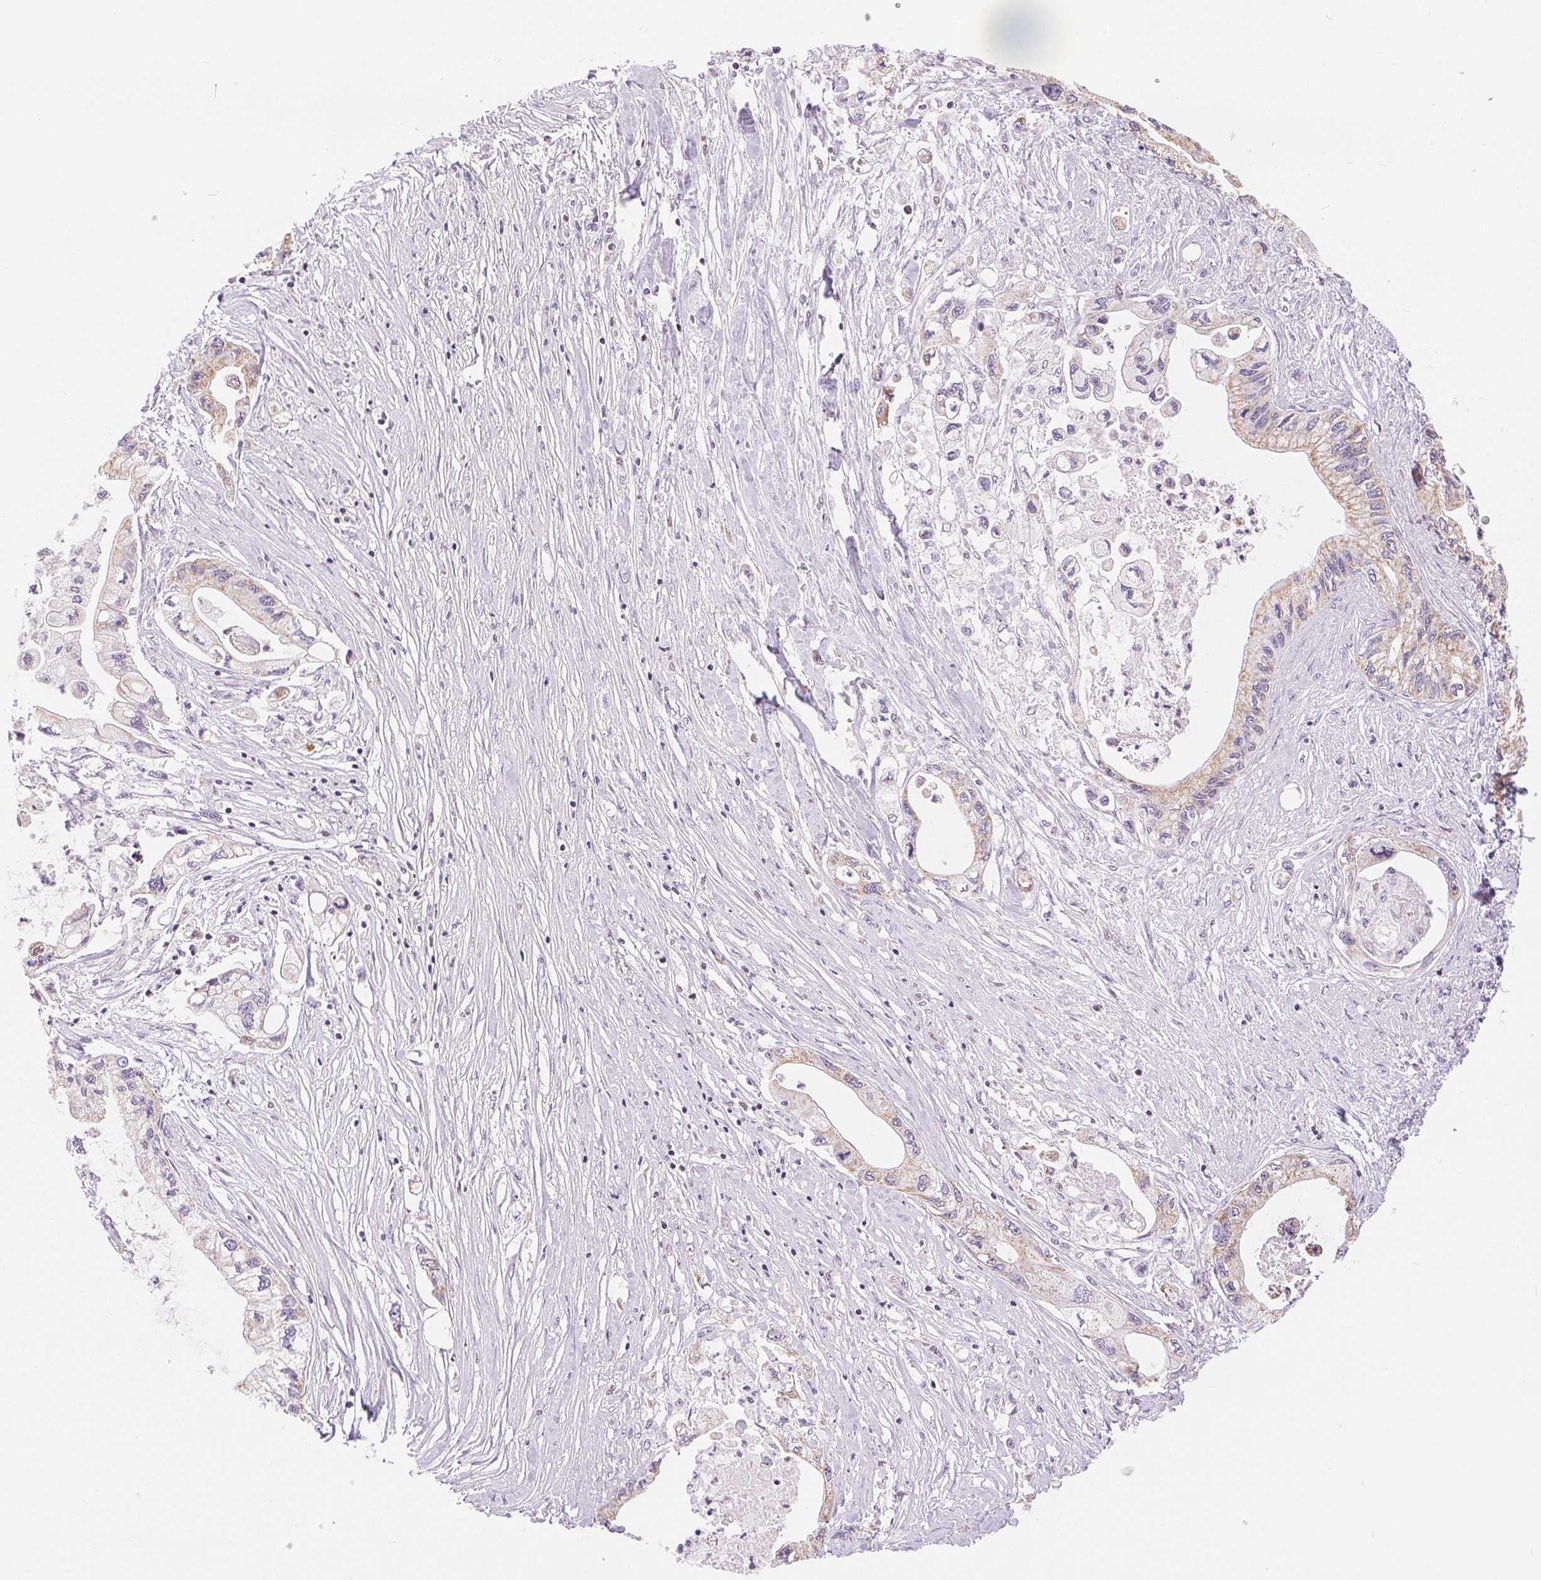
{"staining": {"intensity": "weak", "quantity": "<25%", "location": "cytoplasmic/membranous"}, "tissue": "pancreatic cancer", "cell_type": "Tumor cells", "image_type": "cancer", "snomed": [{"axis": "morphology", "description": "Adenocarcinoma, NOS"}, {"axis": "topography", "description": "Pancreas"}], "caption": "Immunohistochemistry (IHC) histopathology image of neoplastic tissue: adenocarcinoma (pancreatic) stained with DAB displays no significant protein positivity in tumor cells.", "gene": "POU2F2", "patient": {"sex": "male", "age": 61}}